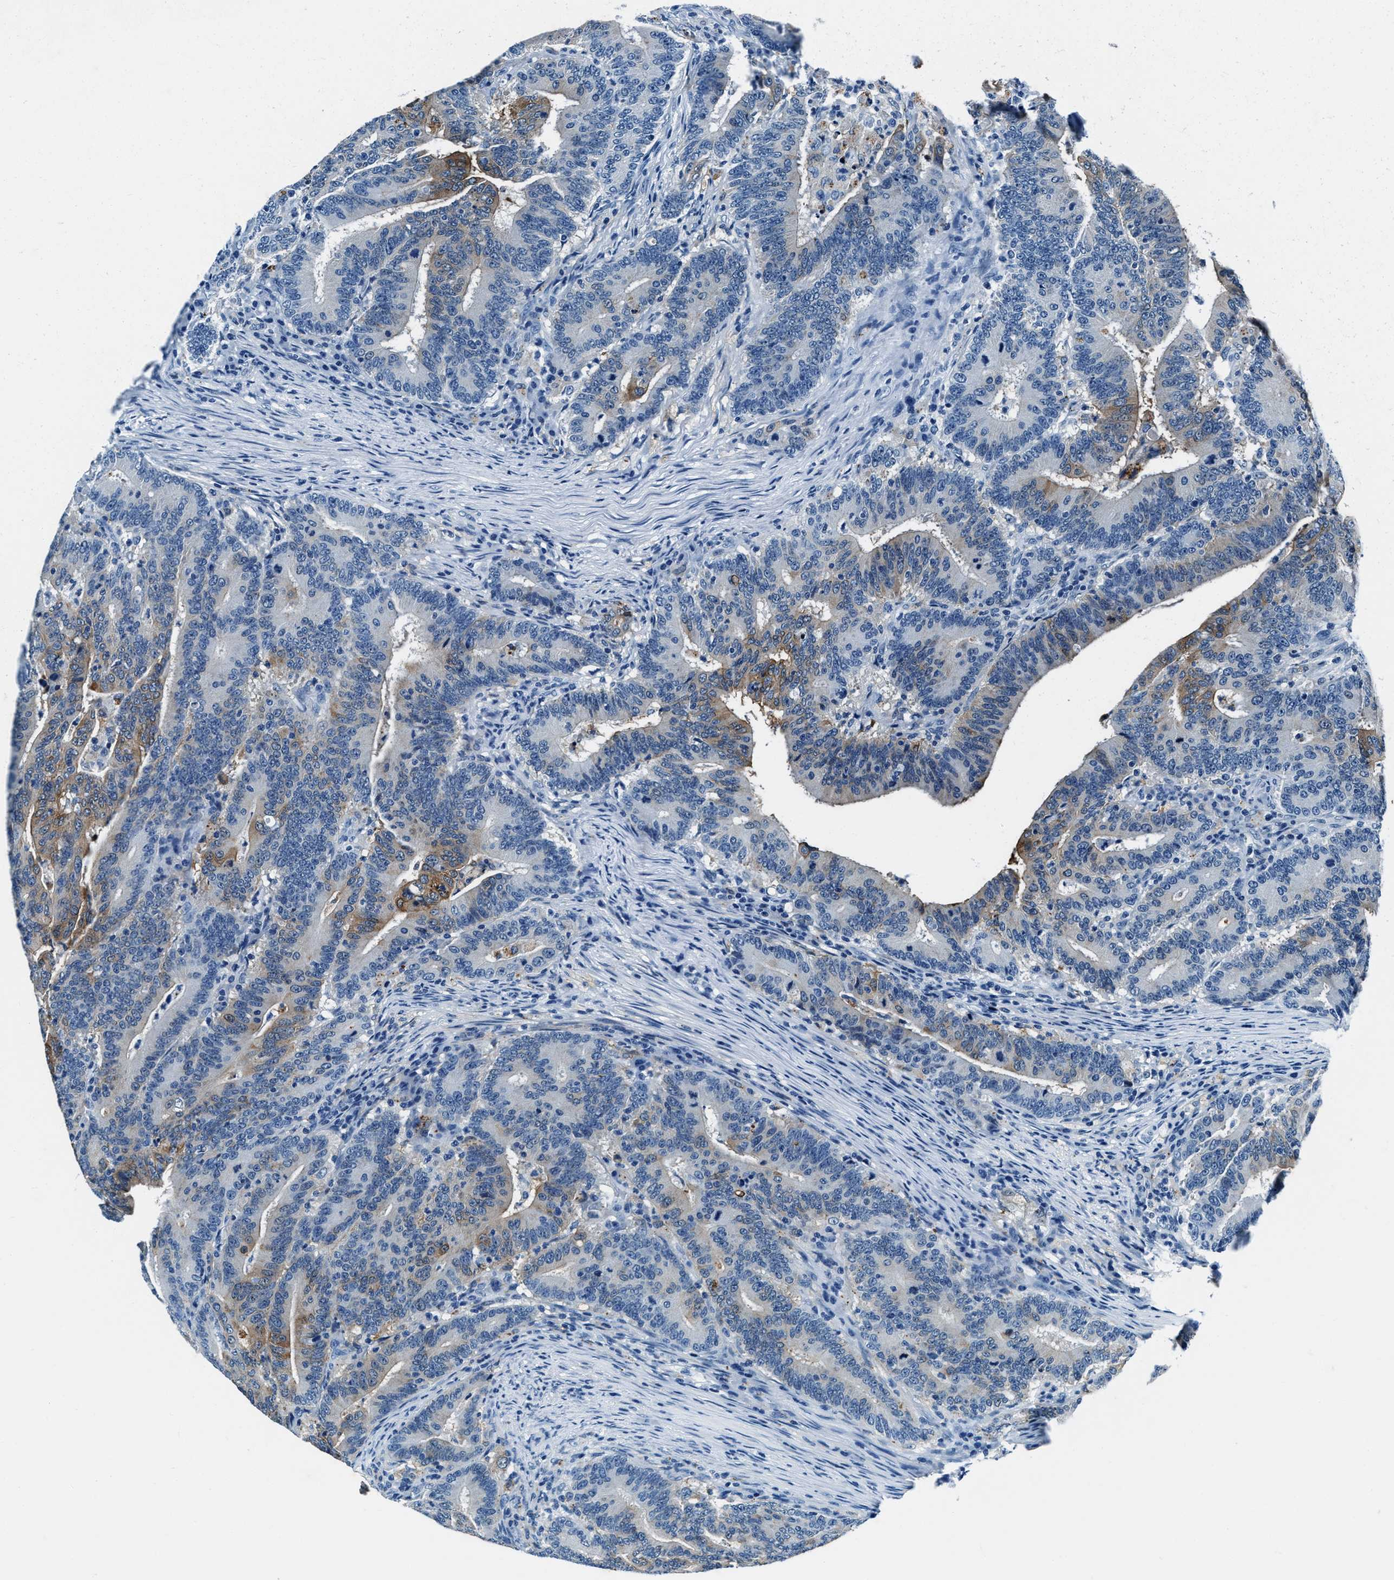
{"staining": {"intensity": "moderate", "quantity": "<25%", "location": "cytoplasmic/membranous"}, "tissue": "colorectal cancer", "cell_type": "Tumor cells", "image_type": "cancer", "snomed": [{"axis": "morphology", "description": "Adenocarcinoma, NOS"}, {"axis": "topography", "description": "Colon"}], "caption": "IHC of human colorectal cancer reveals low levels of moderate cytoplasmic/membranous expression in approximately <25% of tumor cells.", "gene": "PTPDC1", "patient": {"sex": "female", "age": 66}}